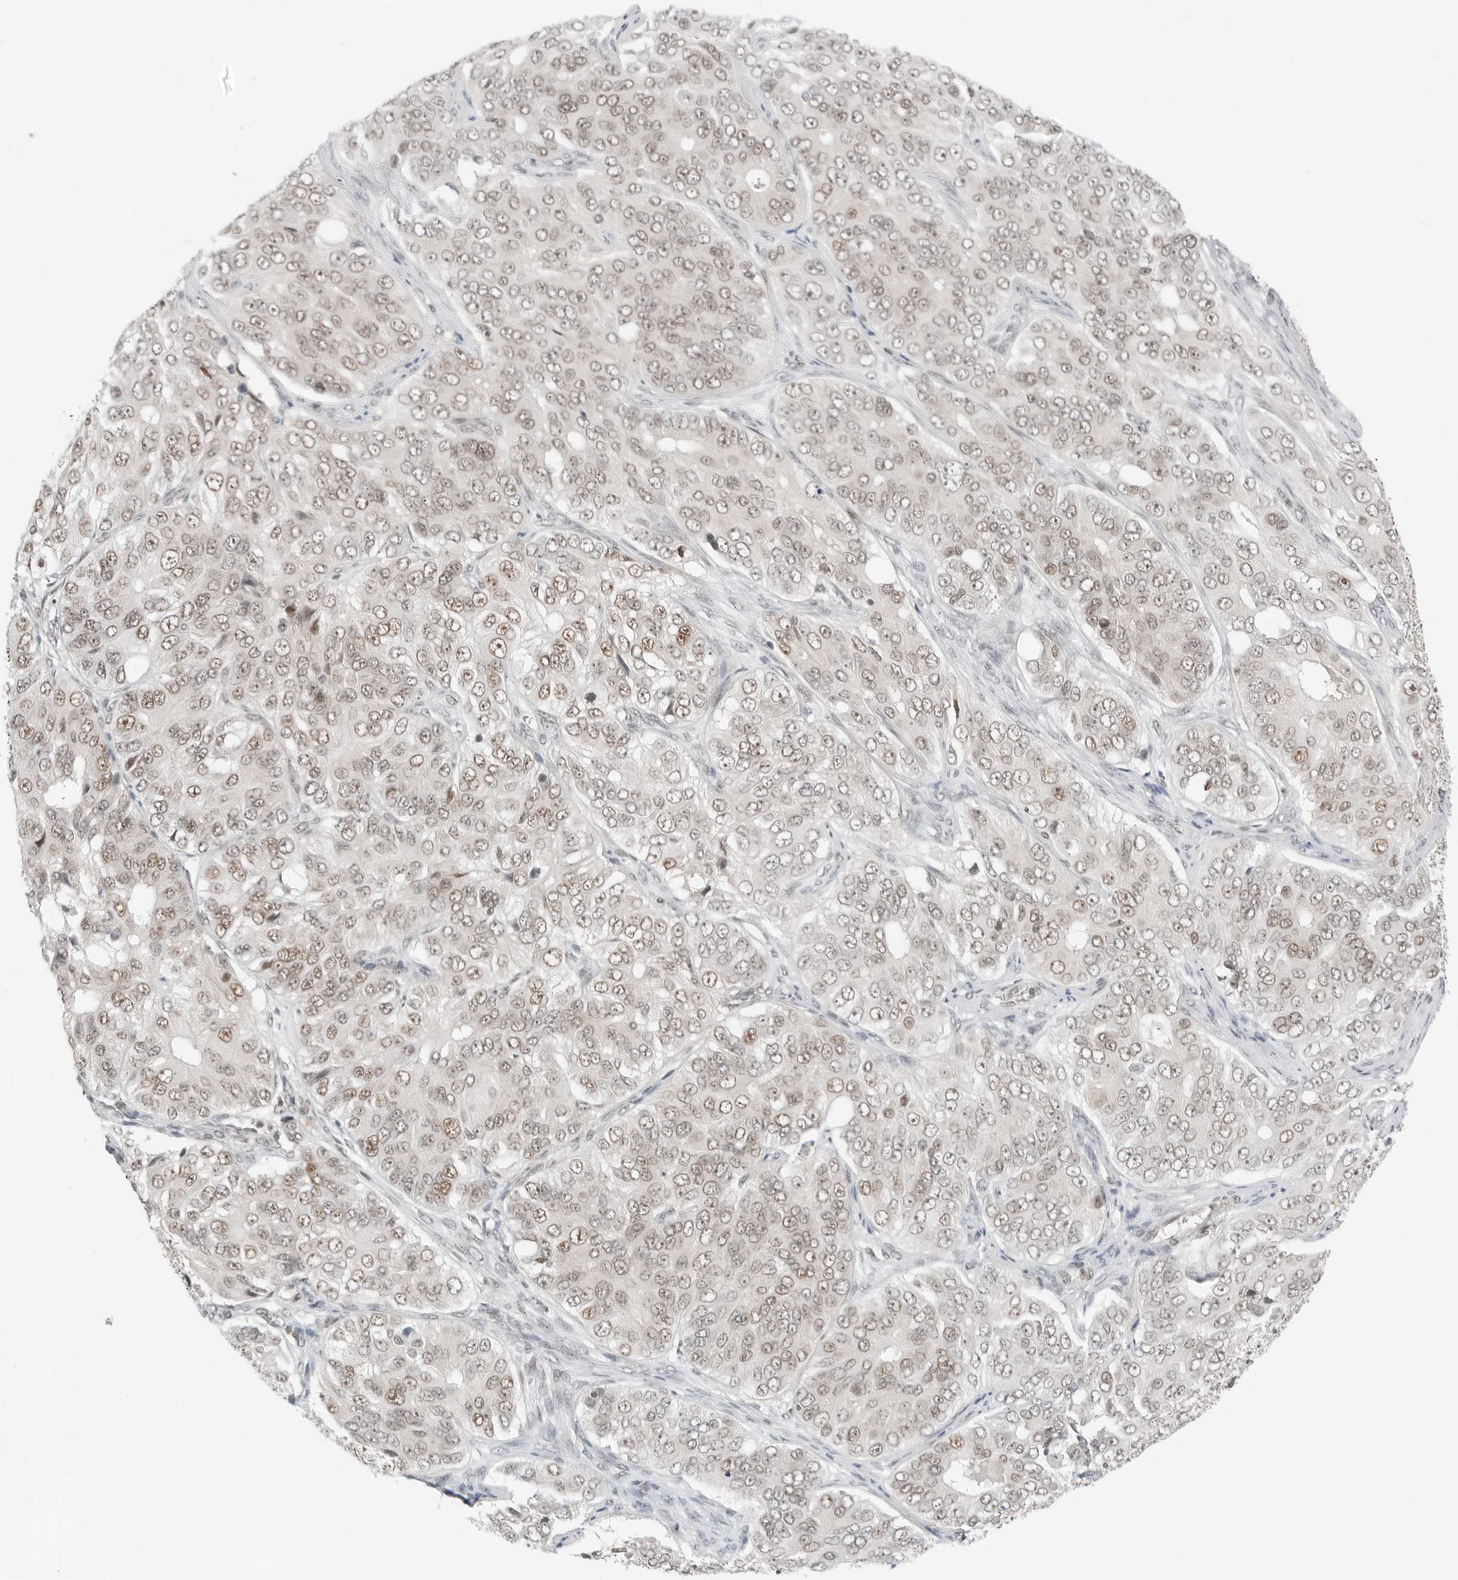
{"staining": {"intensity": "moderate", "quantity": "25%-75%", "location": "nuclear"}, "tissue": "ovarian cancer", "cell_type": "Tumor cells", "image_type": "cancer", "snomed": [{"axis": "morphology", "description": "Carcinoma, endometroid"}, {"axis": "topography", "description": "Ovary"}], "caption": "About 25%-75% of tumor cells in human endometroid carcinoma (ovarian) reveal moderate nuclear protein positivity as visualized by brown immunohistochemical staining.", "gene": "CRTC2", "patient": {"sex": "female", "age": 51}}